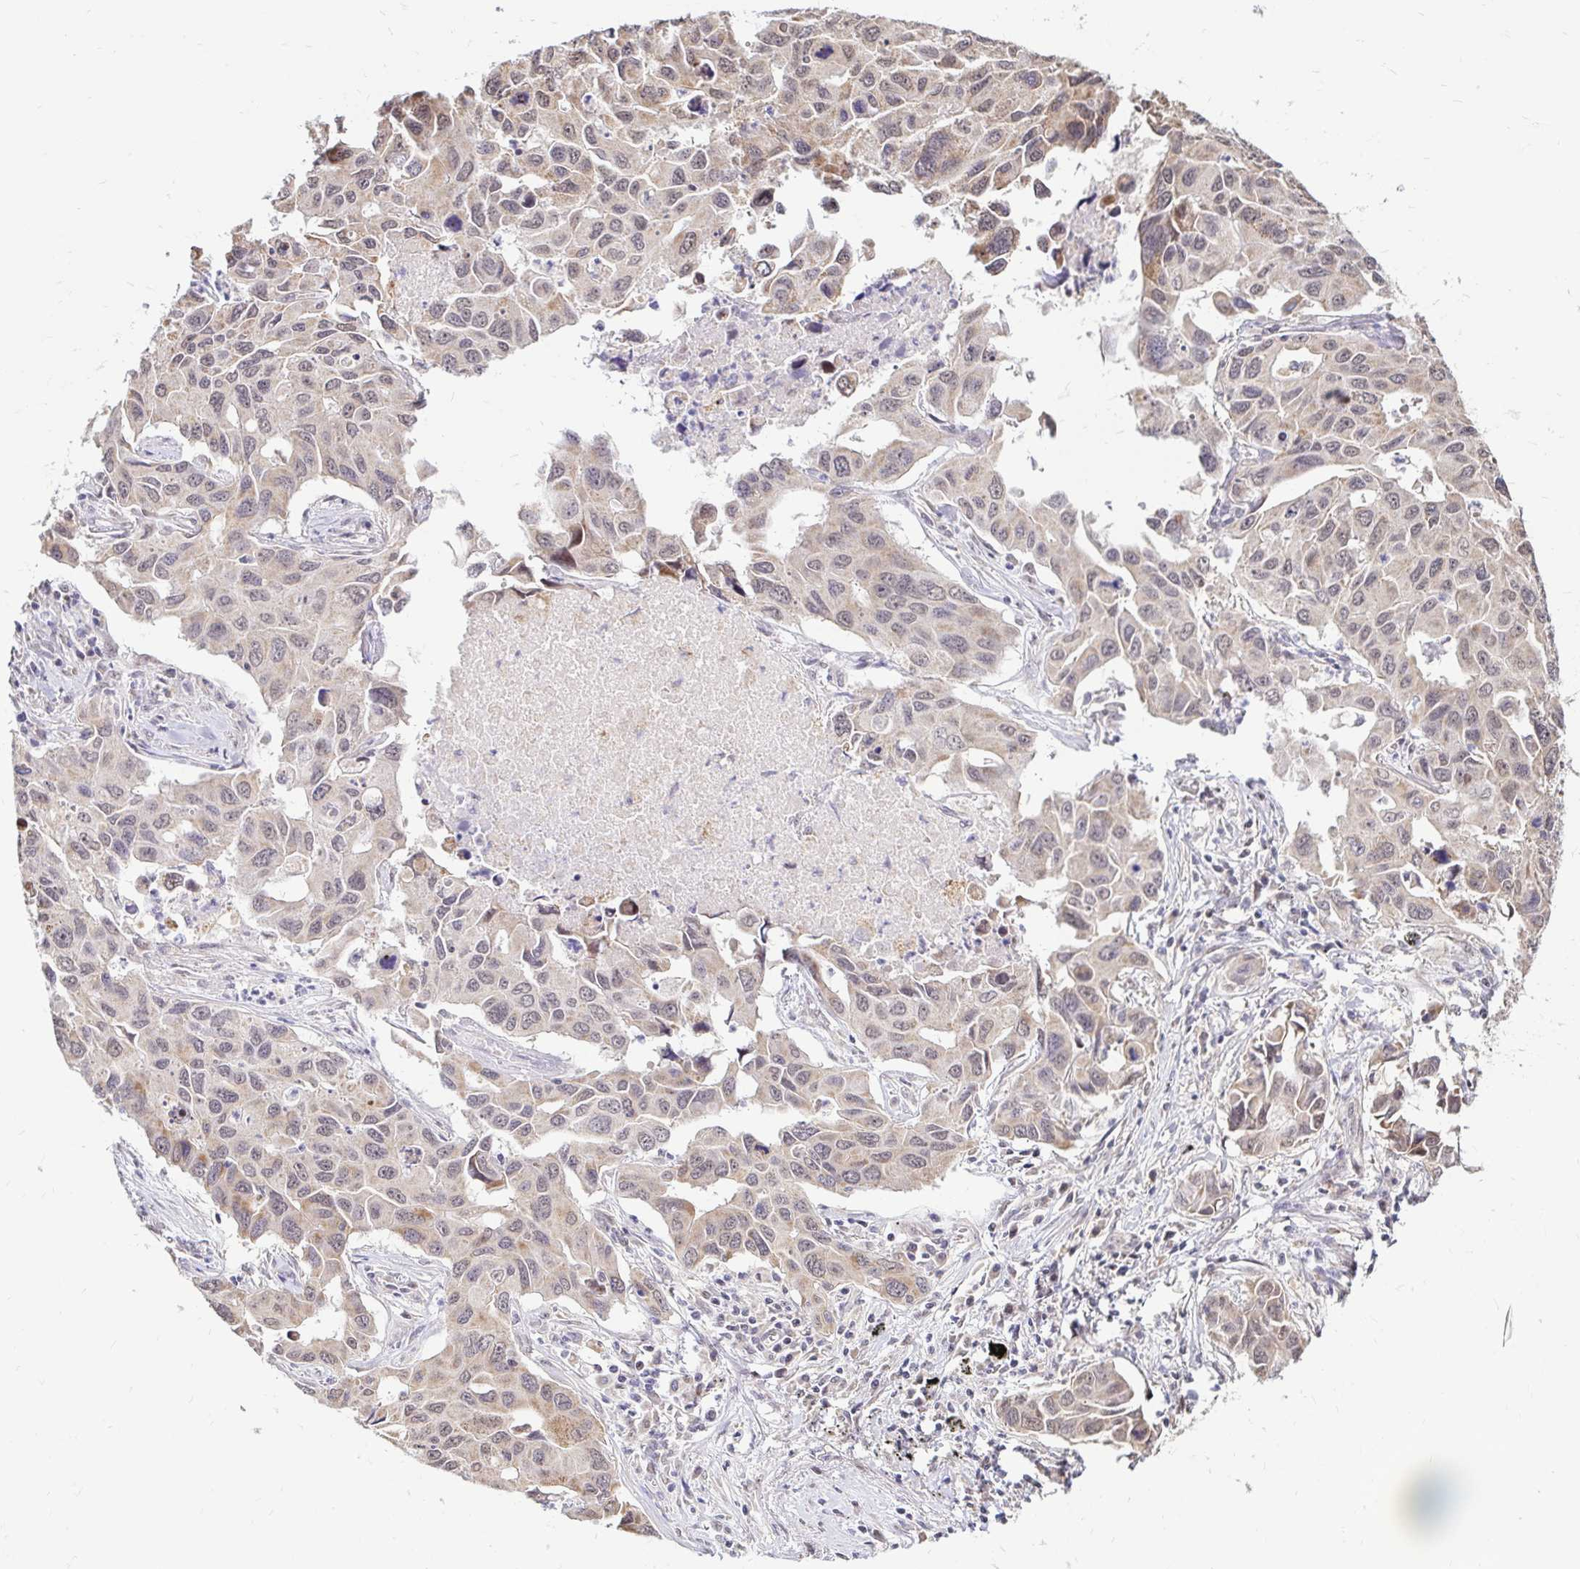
{"staining": {"intensity": "weak", "quantity": "25%-75%", "location": "cytoplasmic/membranous"}, "tissue": "lung cancer", "cell_type": "Tumor cells", "image_type": "cancer", "snomed": [{"axis": "morphology", "description": "Adenocarcinoma, NOS"}, {"axis": "topography", "description": "Lung"}], "caption": "Immunohistochemistry (IHC) histopathology image of human adenocarcinoma (lung) stained for a protein (brown), which demonstrates low levels of weak cytoplasmic/membranous expression in about 25%-75% of tumor cells.", "gene": "TIMM50", "patient": {"sex": "male", "age": 64}}